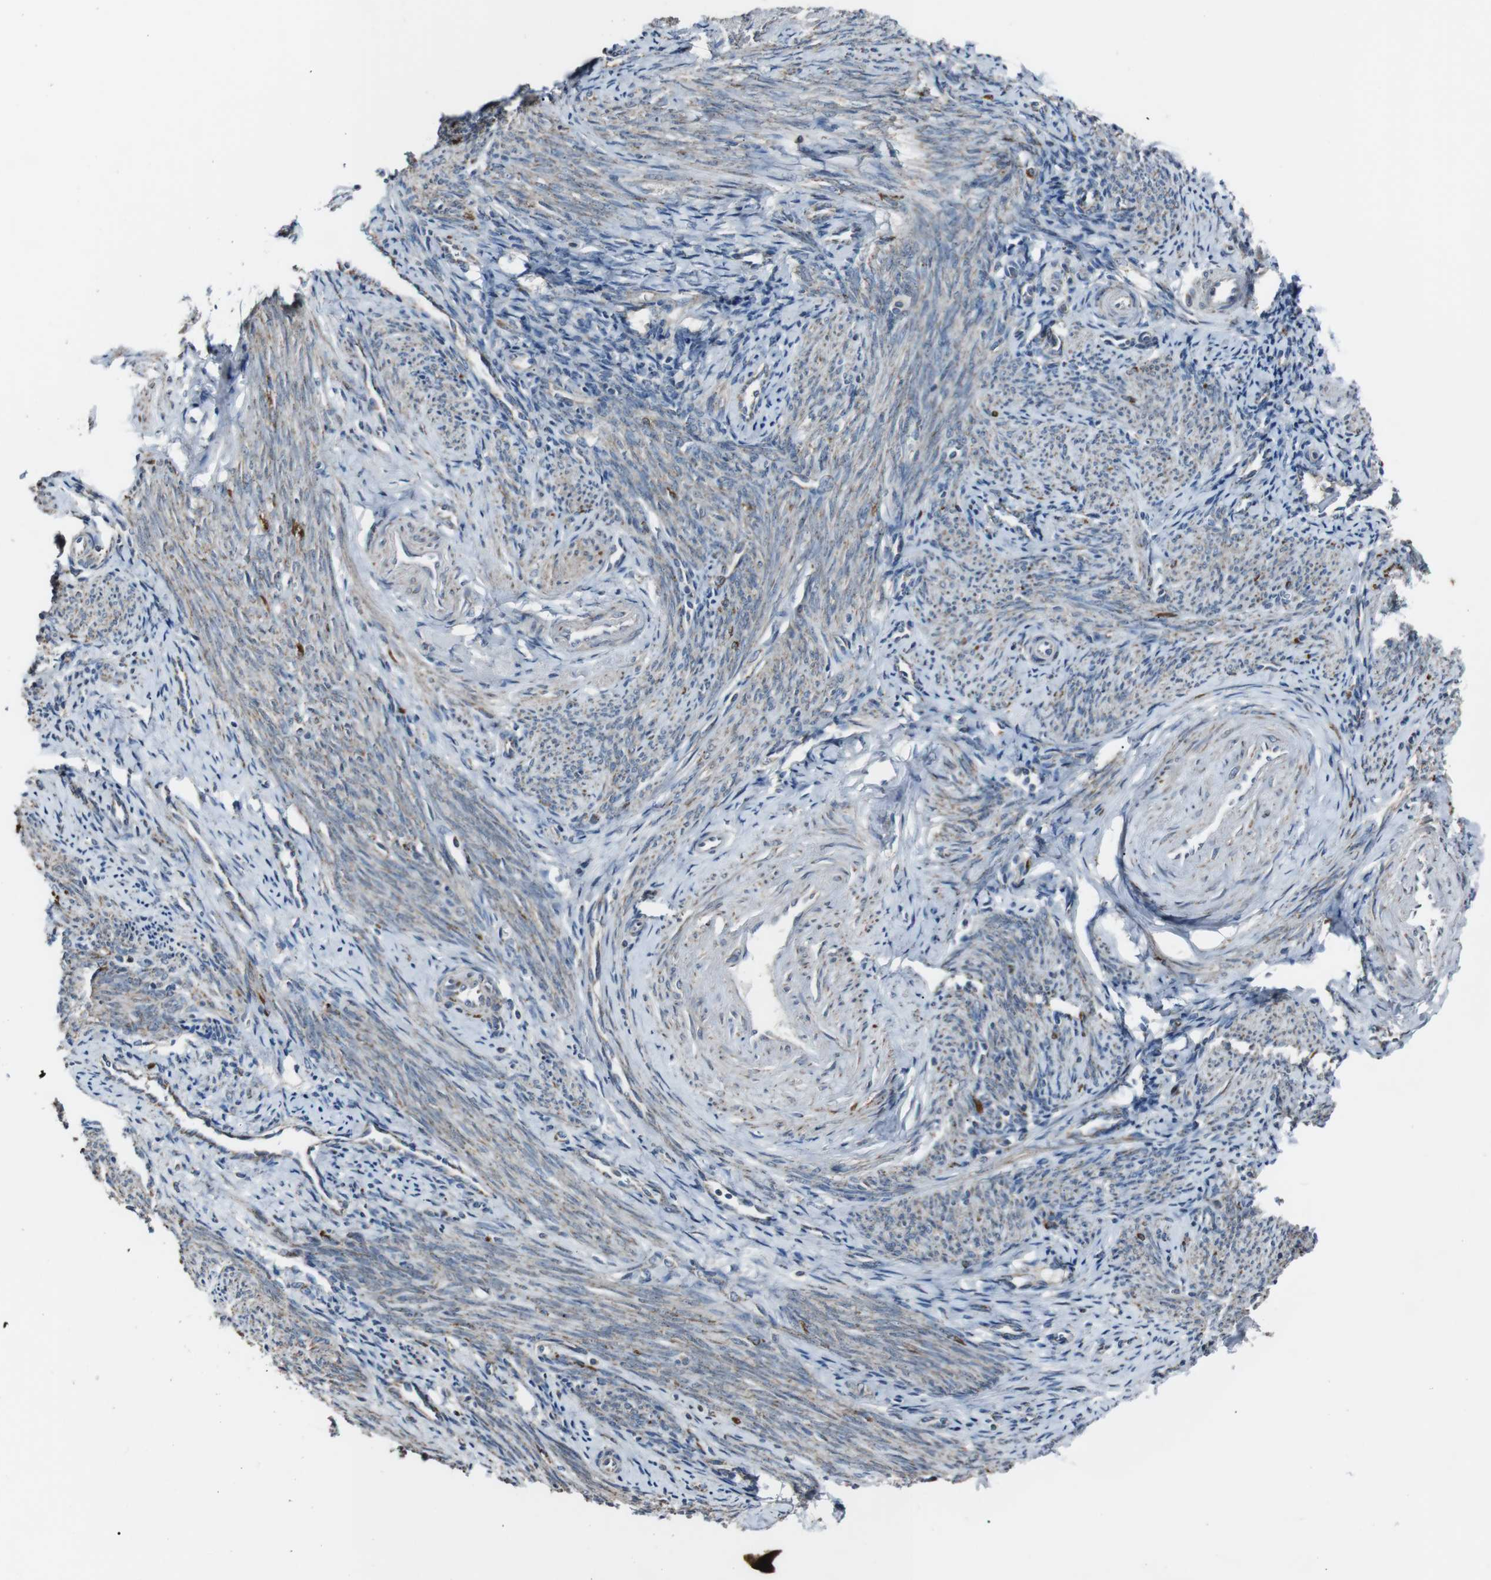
{"staining": {"intensity": "negative", "quantity": "none", "location": "none"}, "tissue": "endometrium", "cell_type": "Cells in endometrial stroma", "image_type": "normal", "snomed": [{"axis": "morphology", "description": "Normal tissue, NOS"}, {"axis": "topography", "description": "Endometrium"}], "caption": "Immunohistochemistry image of benign human endometrium stained for a protein (brown), which reveals no expression in cells in endometrial stroma.", "gene": "CISD2", "patient": {"sex": "female", "age": 50}}